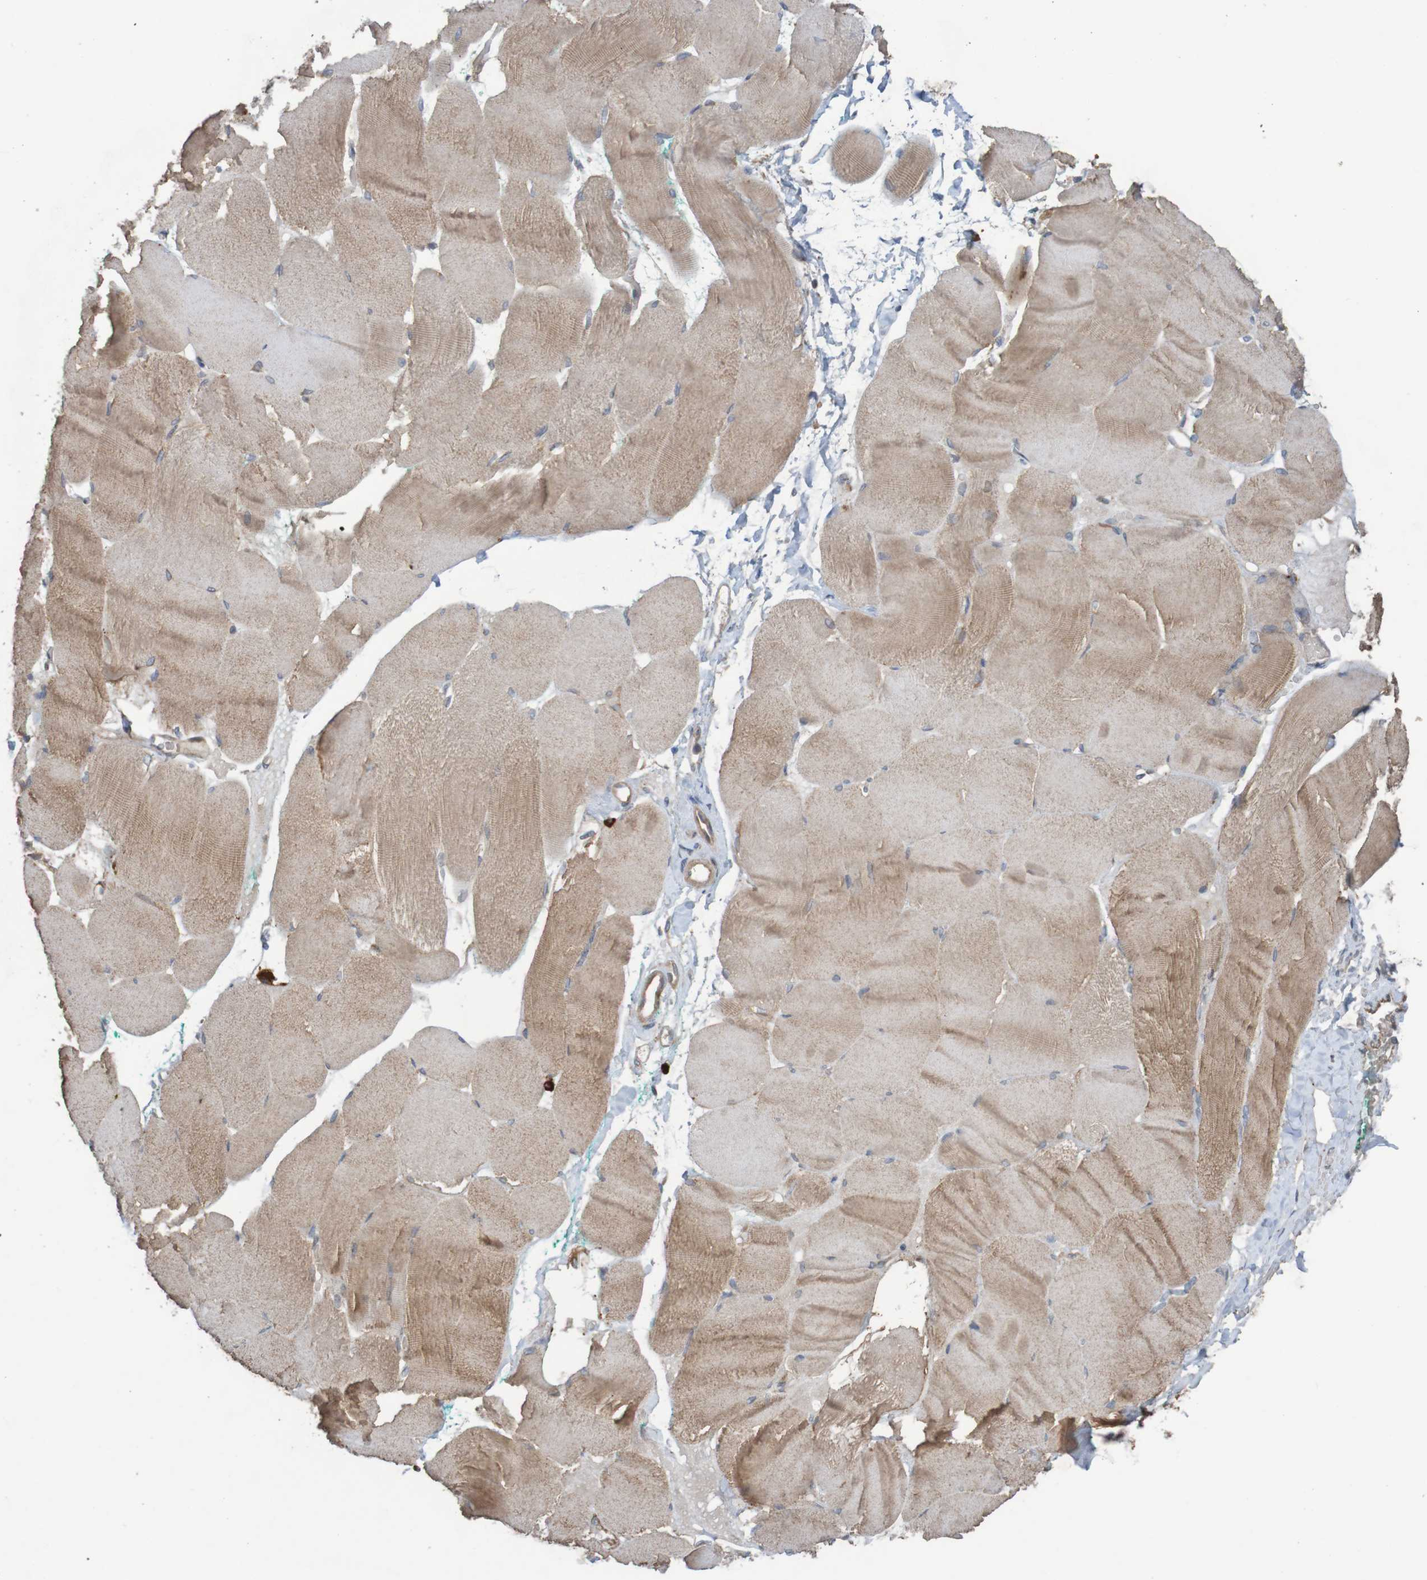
{"staining": {"intensity": "moderate", "quantity": ">75%", "location": "cytoplasmic/membranous"}, "tissue": "skeletal muscle", "cell_type": "Myocytes", "image_type": "normal", "snomed": [{"axis": "morphology", "description": "Normal tissue, NOS"}, {"axis": "morphology", "description": "Squamous cell carcinoma, NOS"}, {"axis": "topography", "description": "Skeletal muscle"}], "caption": "The histopathology image reveals a brown stain indicating the presence of a protein in the cytoplasmic/membranous of myocytes in skeletal muscle. The staining was performed using DAB (3,3'-diaminobenzidine) to visualize the protein expression in brown, while the nuclei were stained in blue with hematoxylin (Magnification: 20x).", "gene": "B3GAT2", "patient": {"sex": "male", "age": 51}}